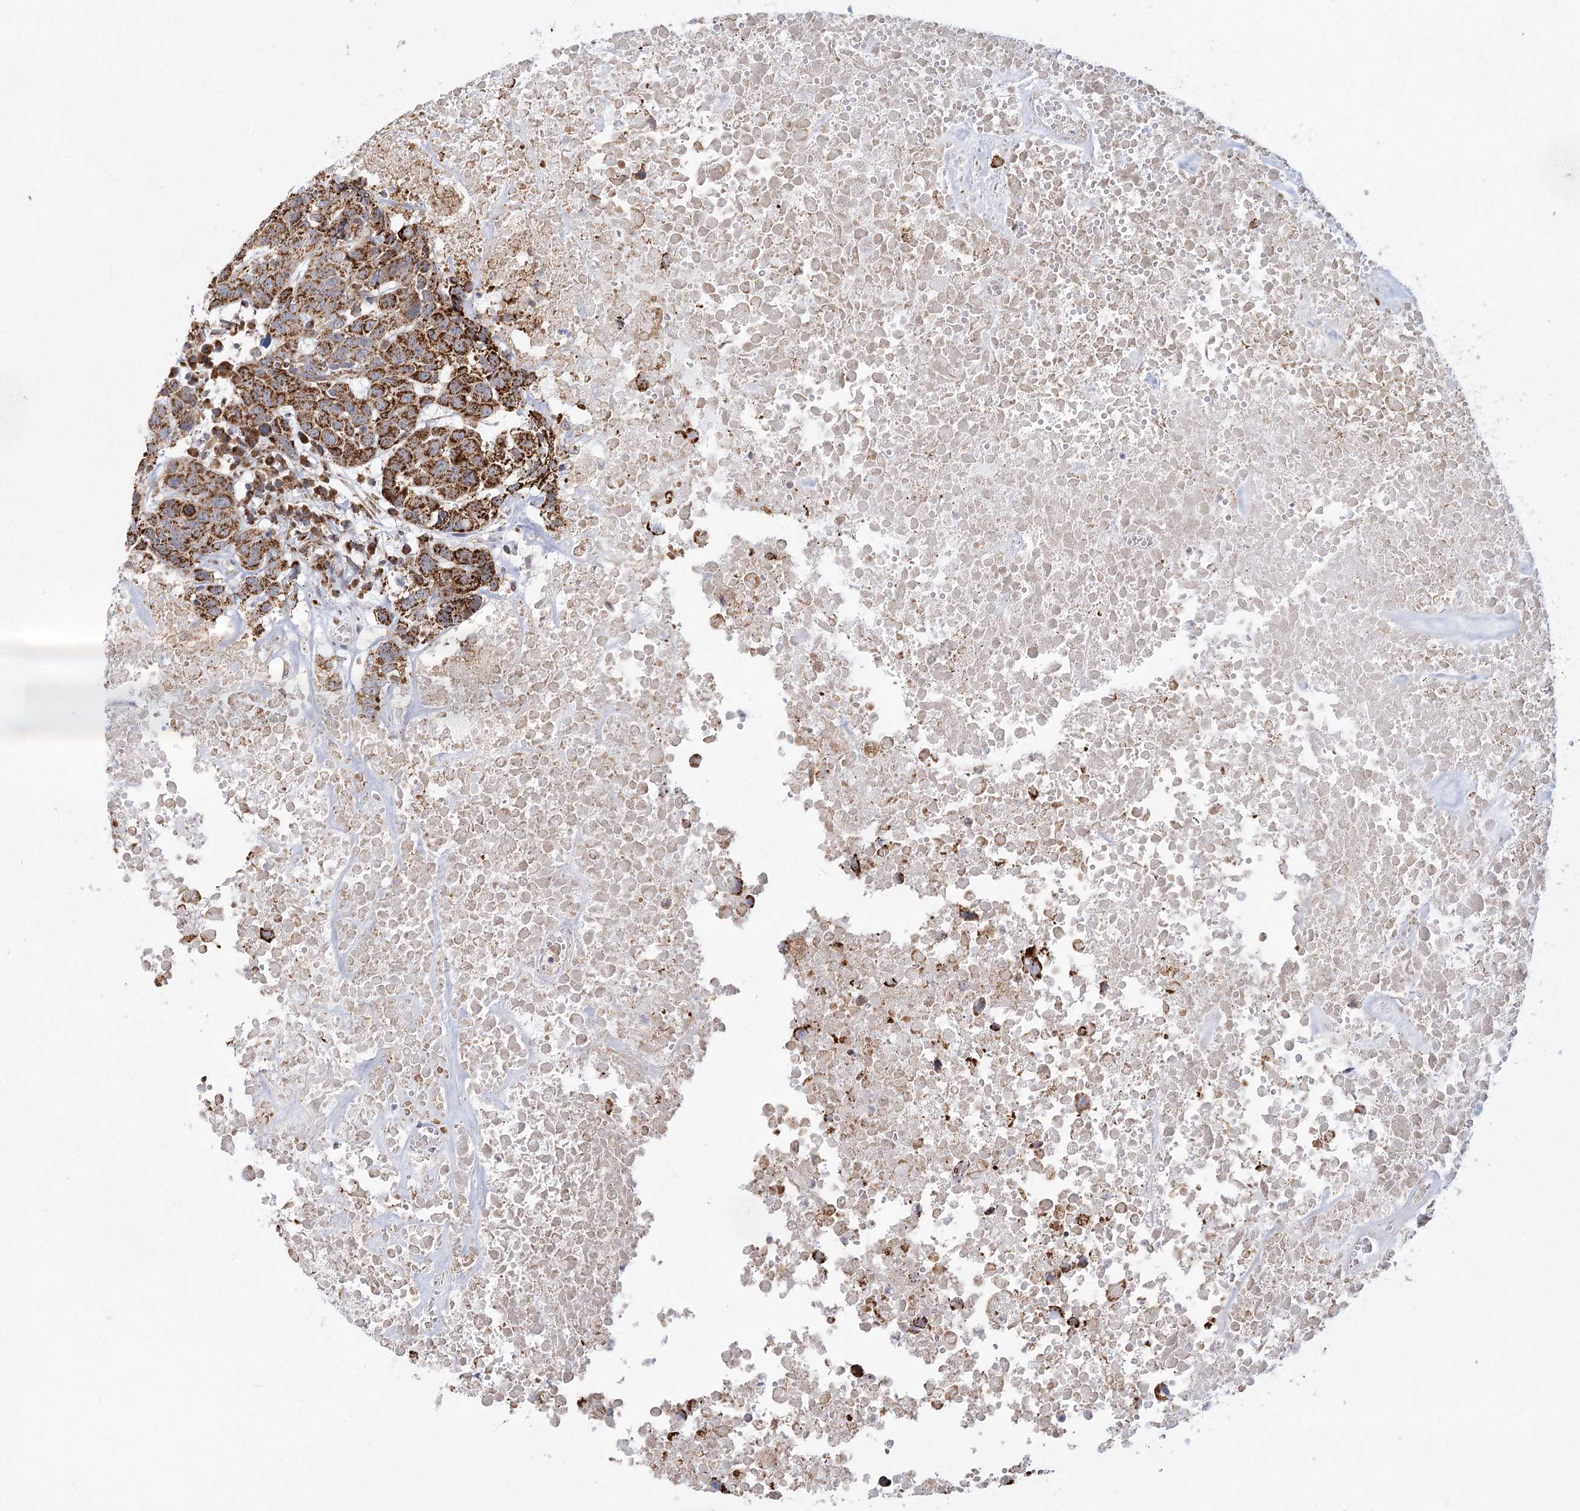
{"staining": {"intensity": "strong", "quantity": ">75%", "location": "cytoplasmic/membranous"}, "tissue": "head and neck cancer", "cell_type": "Tumor cells", "image_type": "cancer", "snomed": [{"axis": "morphology", "description": "Squamous cell carcinoma, NOS"}, {"axis": "topography", "description": "Head-Neck"}], "caption": "The image shows immunohistochemical staining of head and neck squamous cell carcinoma. There is strong cytoplasmic/membranous positivity is present in about >75% of tumor cells.", "gene": "LACTB", "patient": {"sex": "male", "age": 66}}